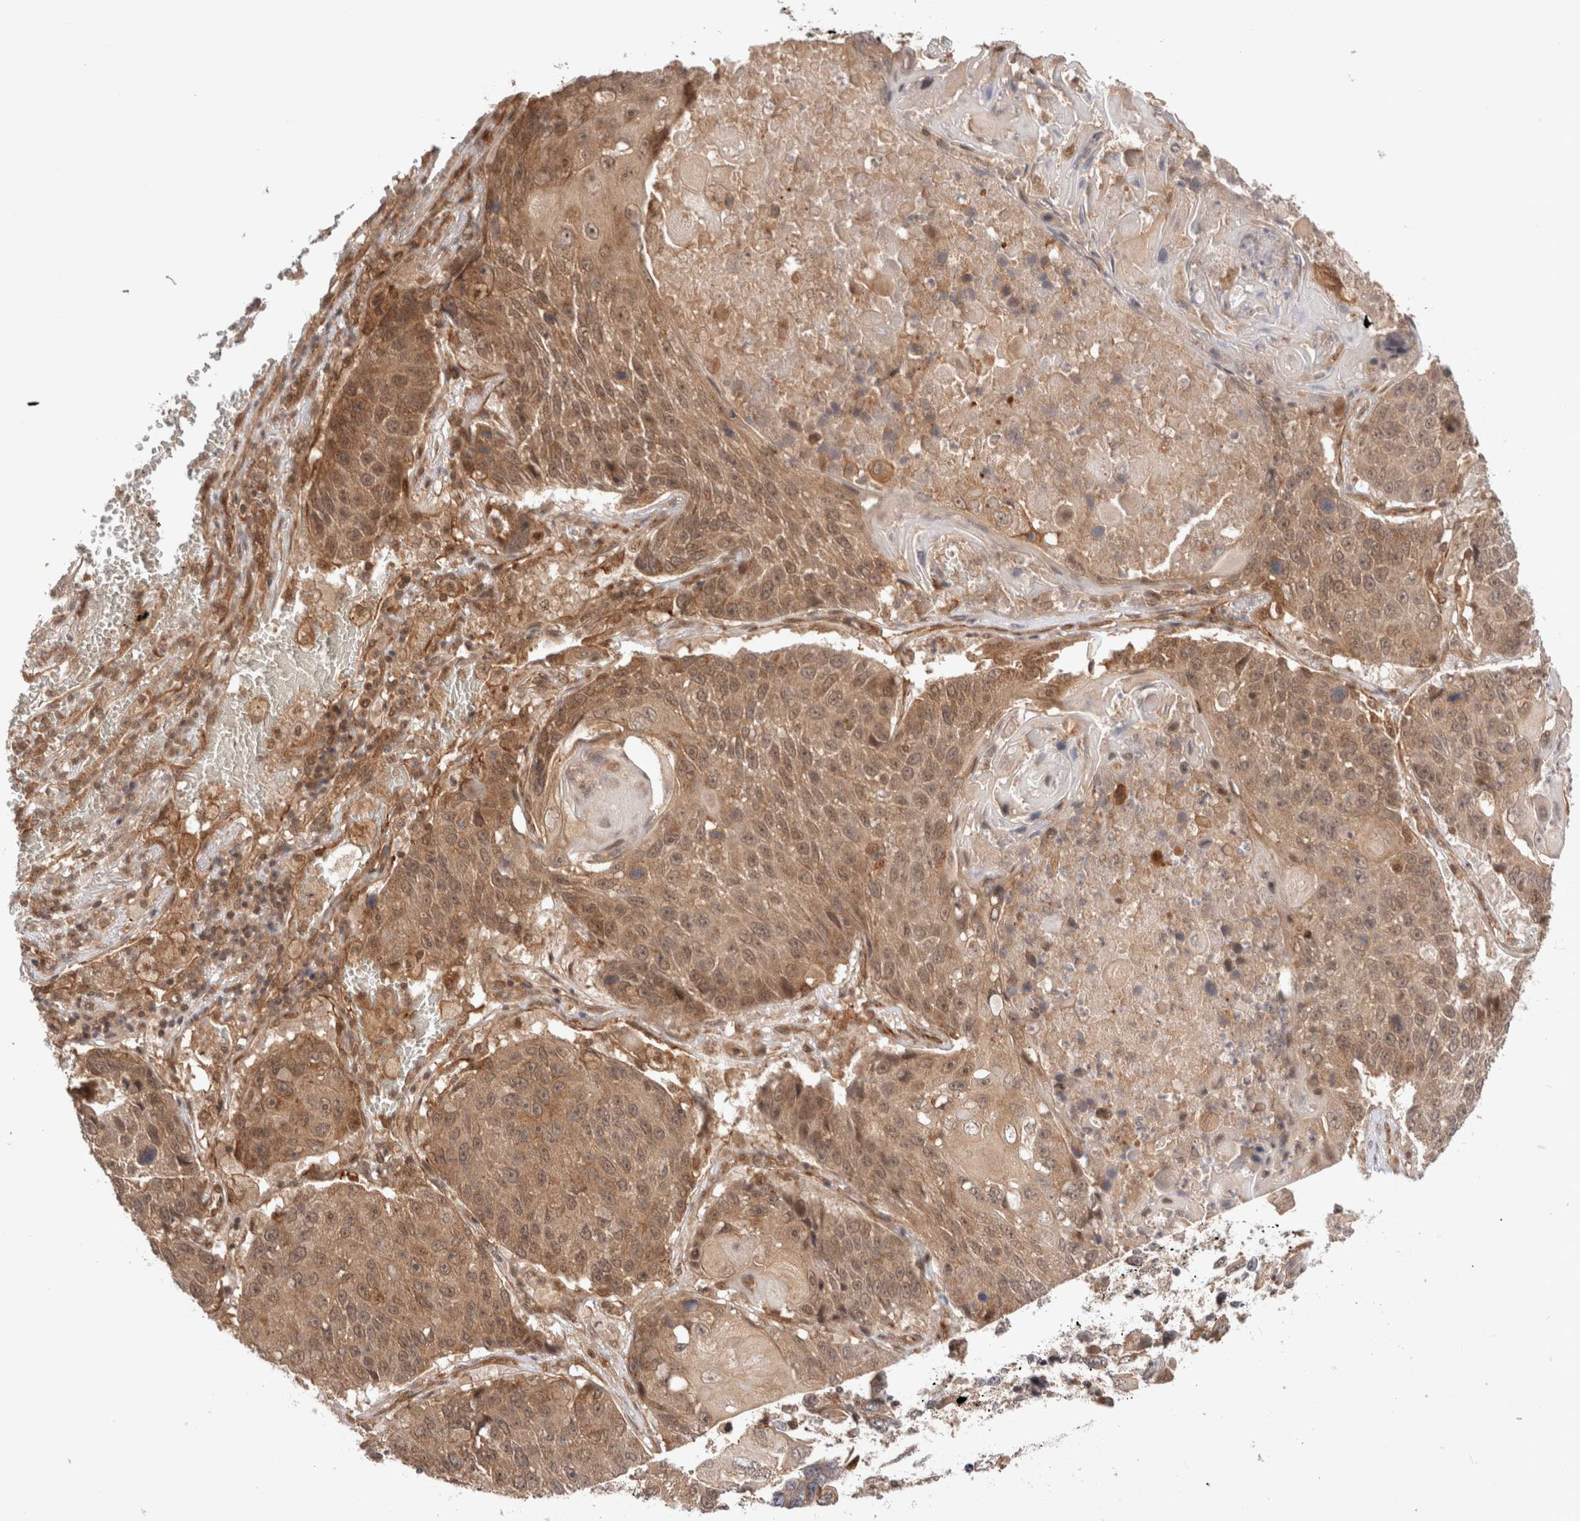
{"staining": {"intensity": "moderate", "quantity": ">75%", "location": "cytoplasmic/membranous,nuclear"}, "tissue": "lung cancer", "cell_type": "Tumor cells", "image_type": "cancer", "snomed": [{"axis": "morphology", "description": "Adenocarcinoma, NOS"}, {"axis": "topography", "description": "Lung"}], "caption": "Protein expression analysis of lung adenocarcinoma displays moderate cytoplasmic/membranous and nuclear staining in about >75% of tumor cells. Nuclei are stained in blue.", "gene": "SIKE1", "patient": {"sex": "male", "age": 64}}